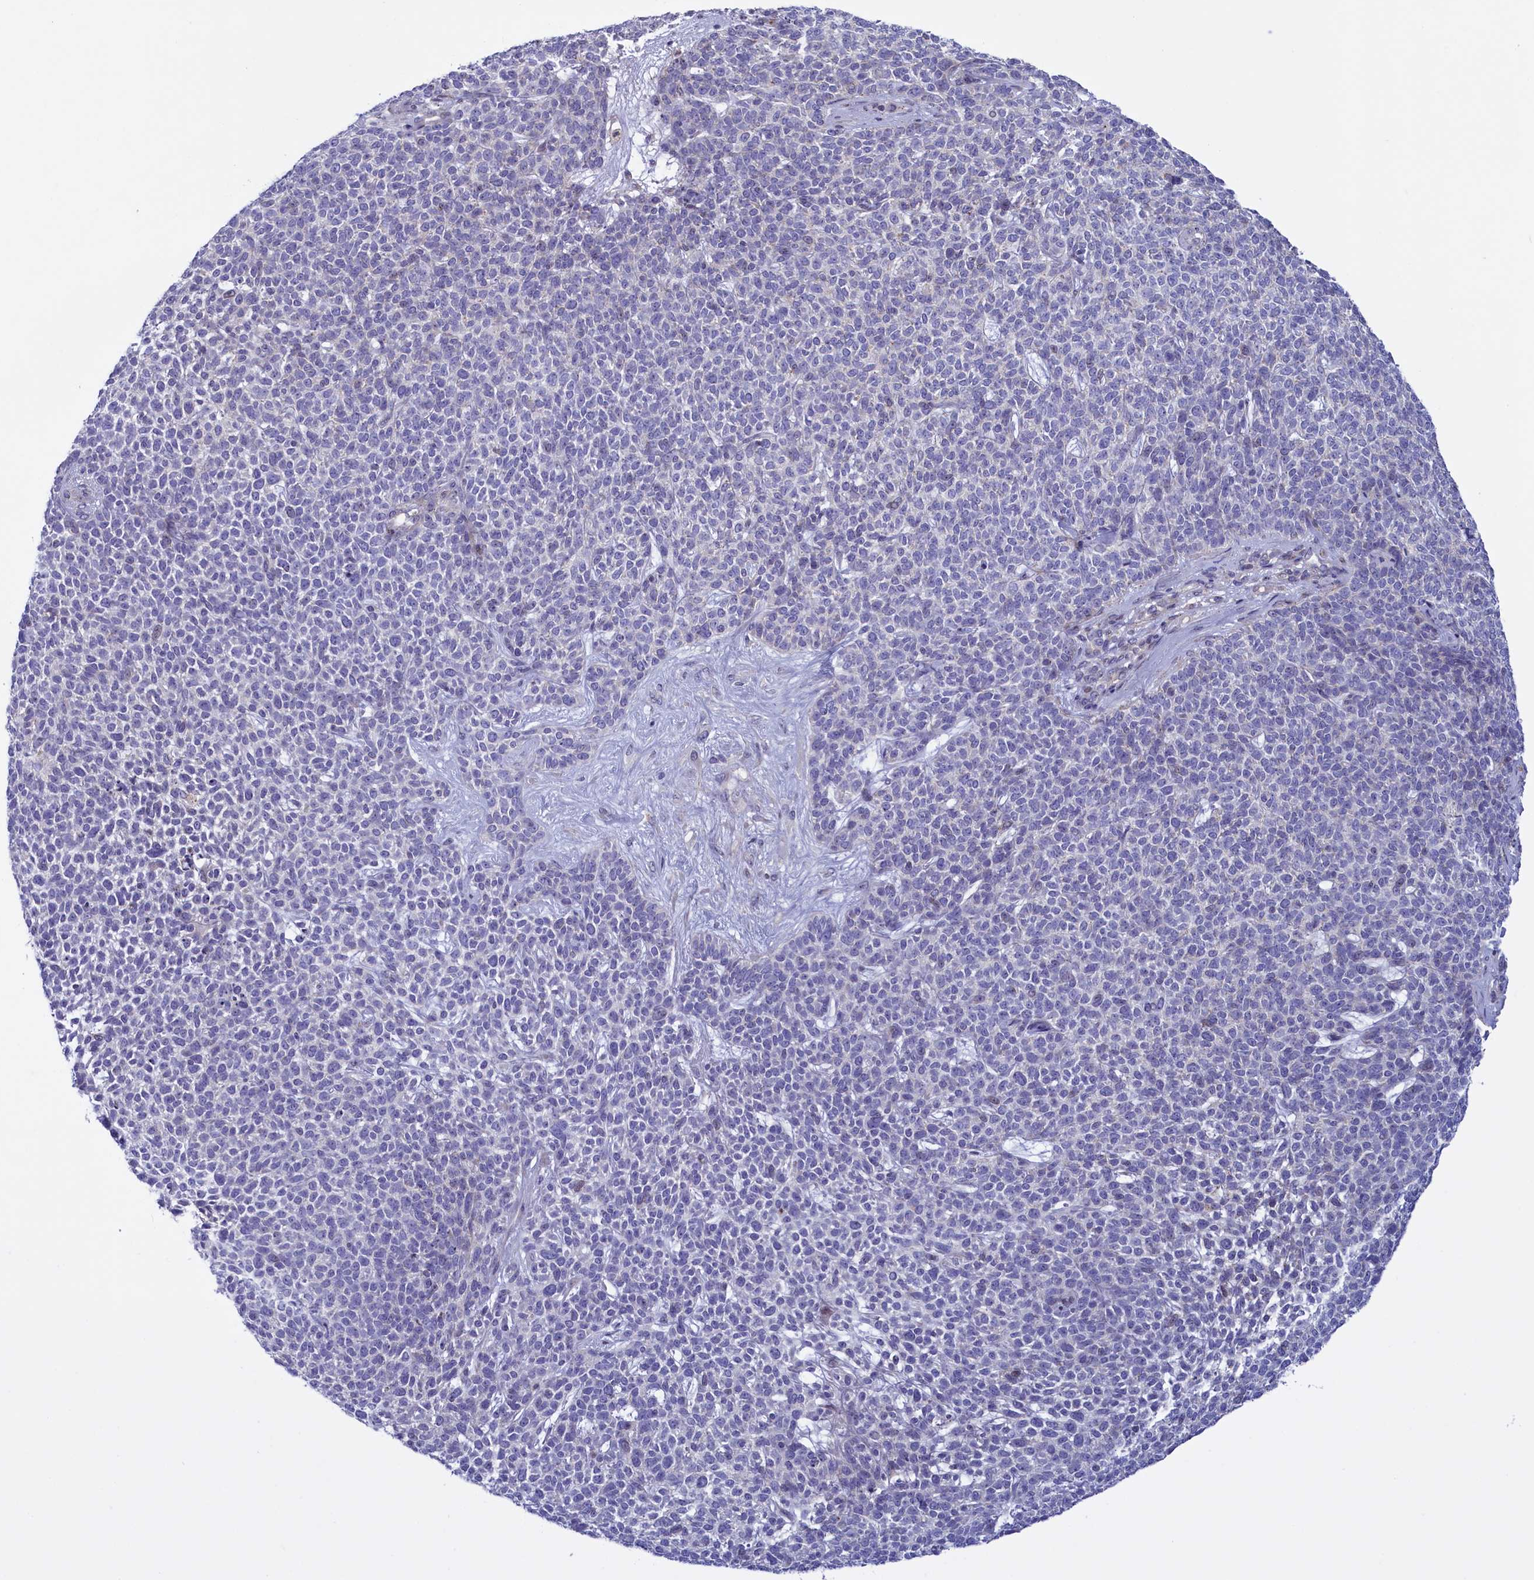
{"staining": {"intensity": "negative", "quantity": "none", "location": "none"}, "tissue": "skin cancer", "cell_type": "Tumor cells", "image_type": "cancer", "snomed": [{"axis": "morphology", "description": "Basal cell carcinoma"}, {"axis": "topography", "description": "Skin"}], "caption": "IHC micrograph of basal cell carcinoma (skin) stained for a protein (brown), which exhibits no positivity in tumor cells.", "gene": "HYKK", "patient": {"sex": "female", "age": 84}}